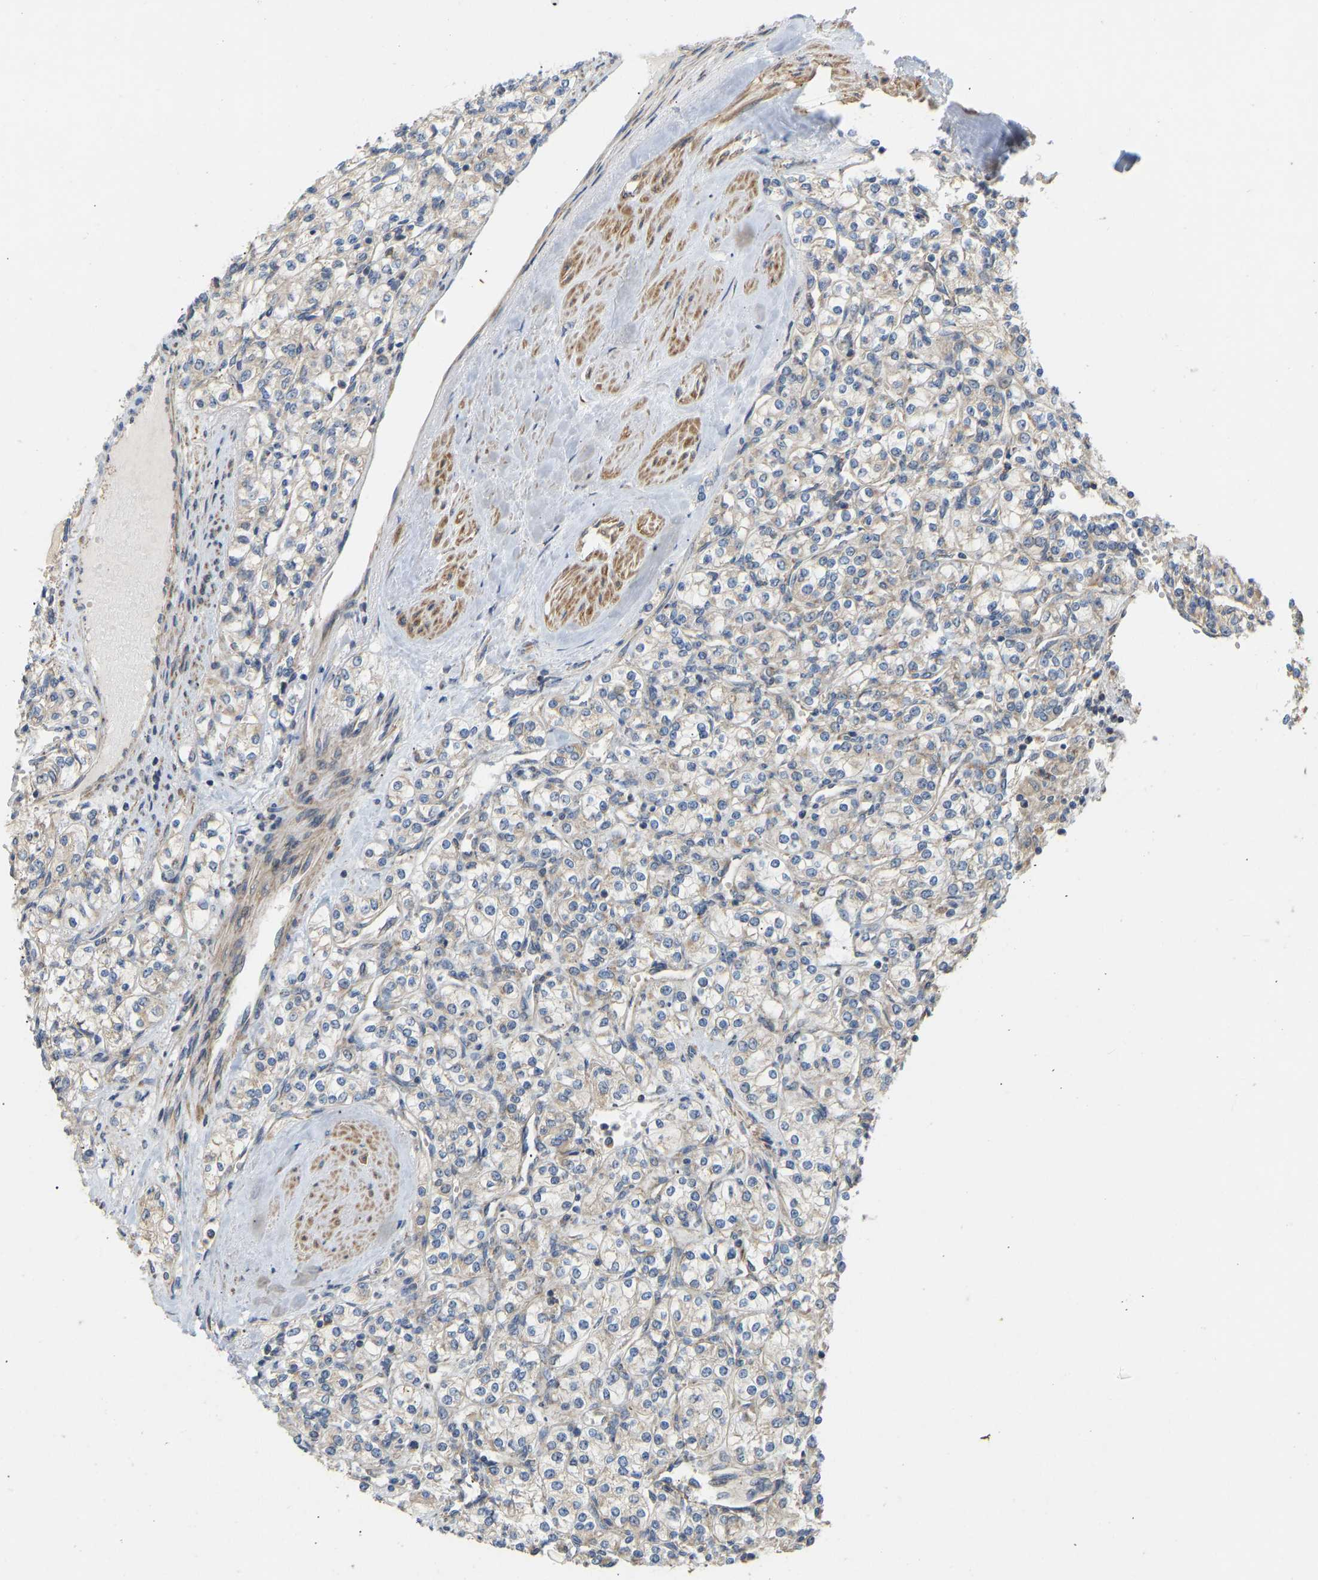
{"staining": {"intensity": "weak", "quantity": "<25%", "location": "cytoplasmic/membranous"}, "tissue": "renal cancer", "cell_type": "Tumor cells", "image_type": "cancer", "snomed": [{"axis": "morphology", "description": "Carcinoid, malignant, NOS"}, {"axis": "topography", "description": "Kidney"}], "caption": "Human carcinoid (malignant) (renal) stained for a protein using immunohistochemistry demonstrates no staining in tumor cells.", "gene": "HACD2", "patient": {"sex": "female", "age": 41}}